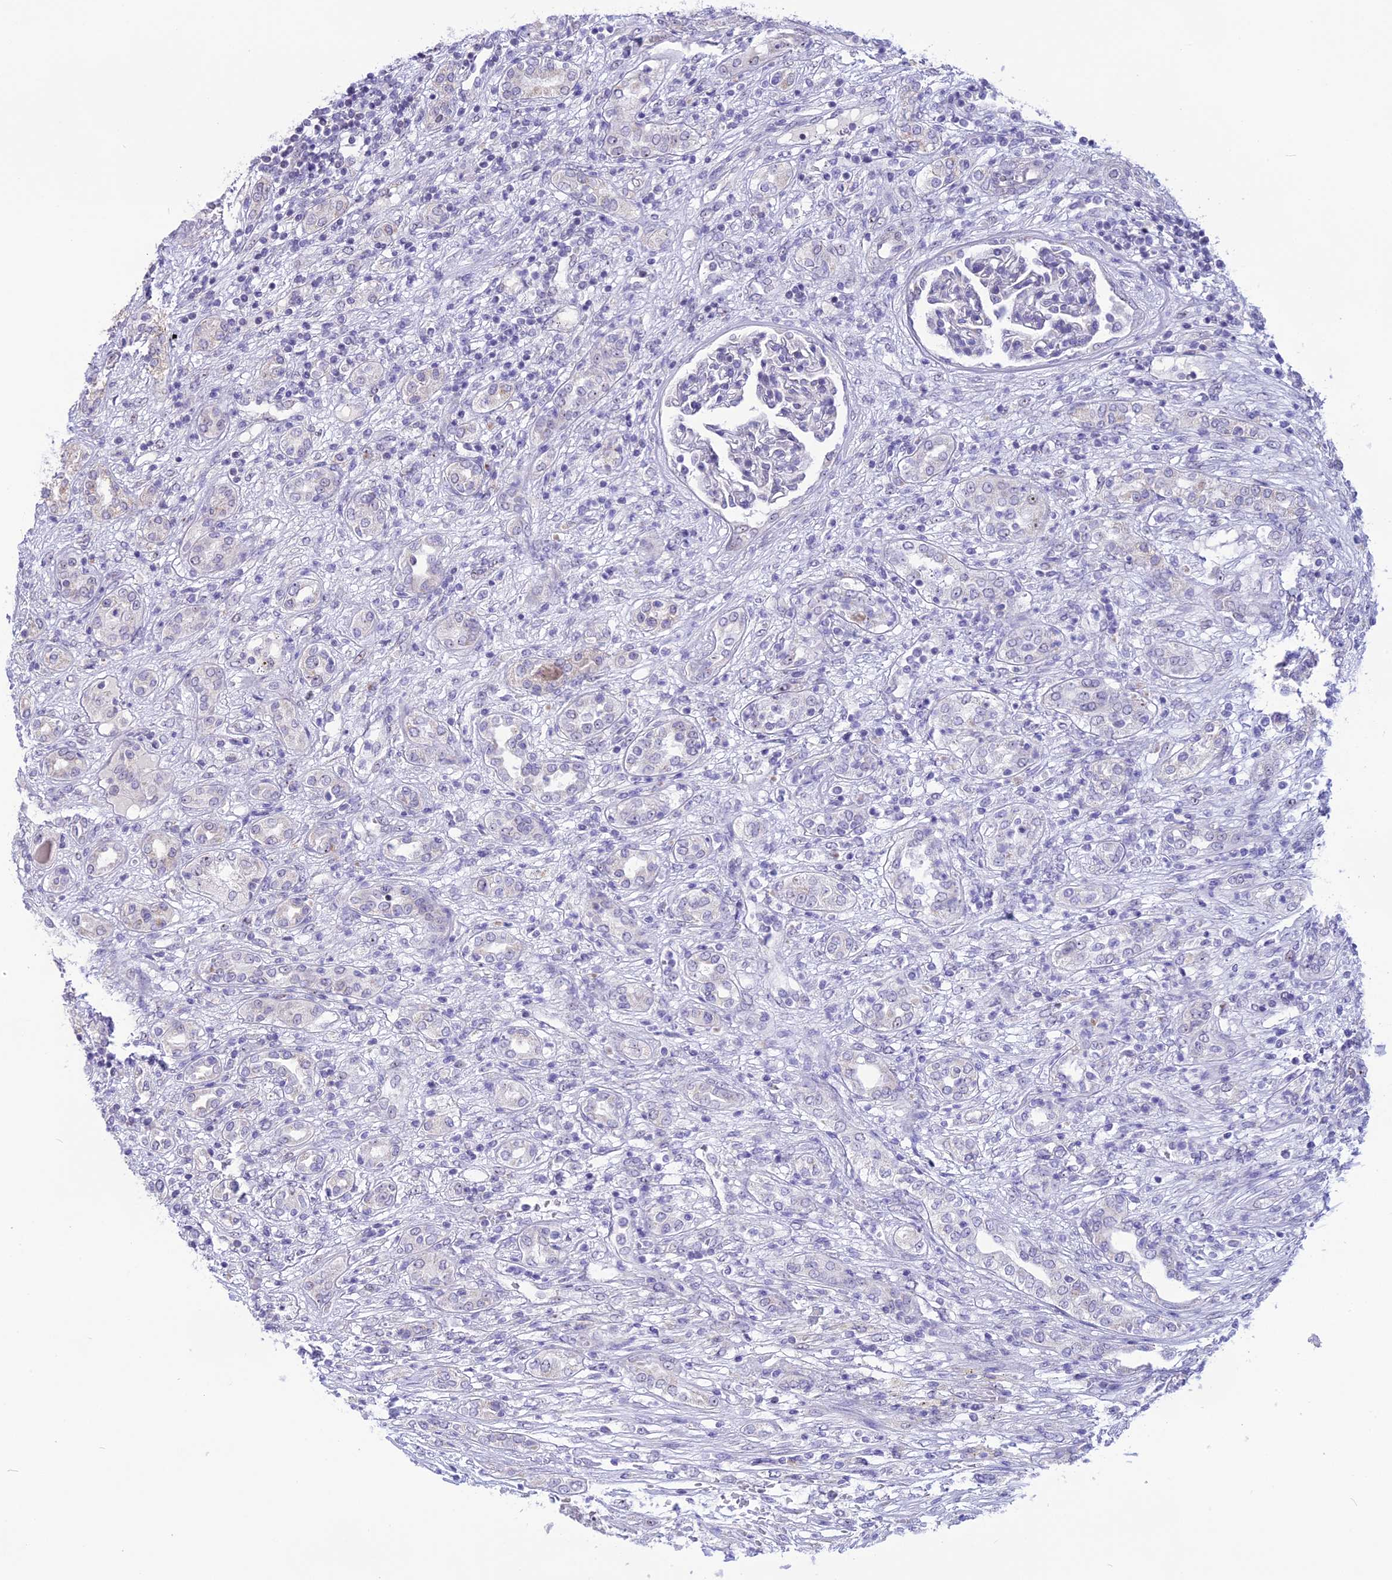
{"staining": {"intensity": "negative", "quantity": "none", "location": "none"}, "tissue": "renal cancer", "cell_type": "Tumor cells", "image_type": "cancer", "snomed": [{"axis": "morphology", "description": "Adenocarcinoma, NOS"}, {"axis": "topography", "description": "Kidney"}], "caption": "An immunohistochemistry micrograph of renal cancer (adenocarcinoma) is shown. There is no staining in tumor cells of renal cancer (adenocarcinoma).", "gene": "CMSS1", "patient": {"sex": "female", "age": 54}}